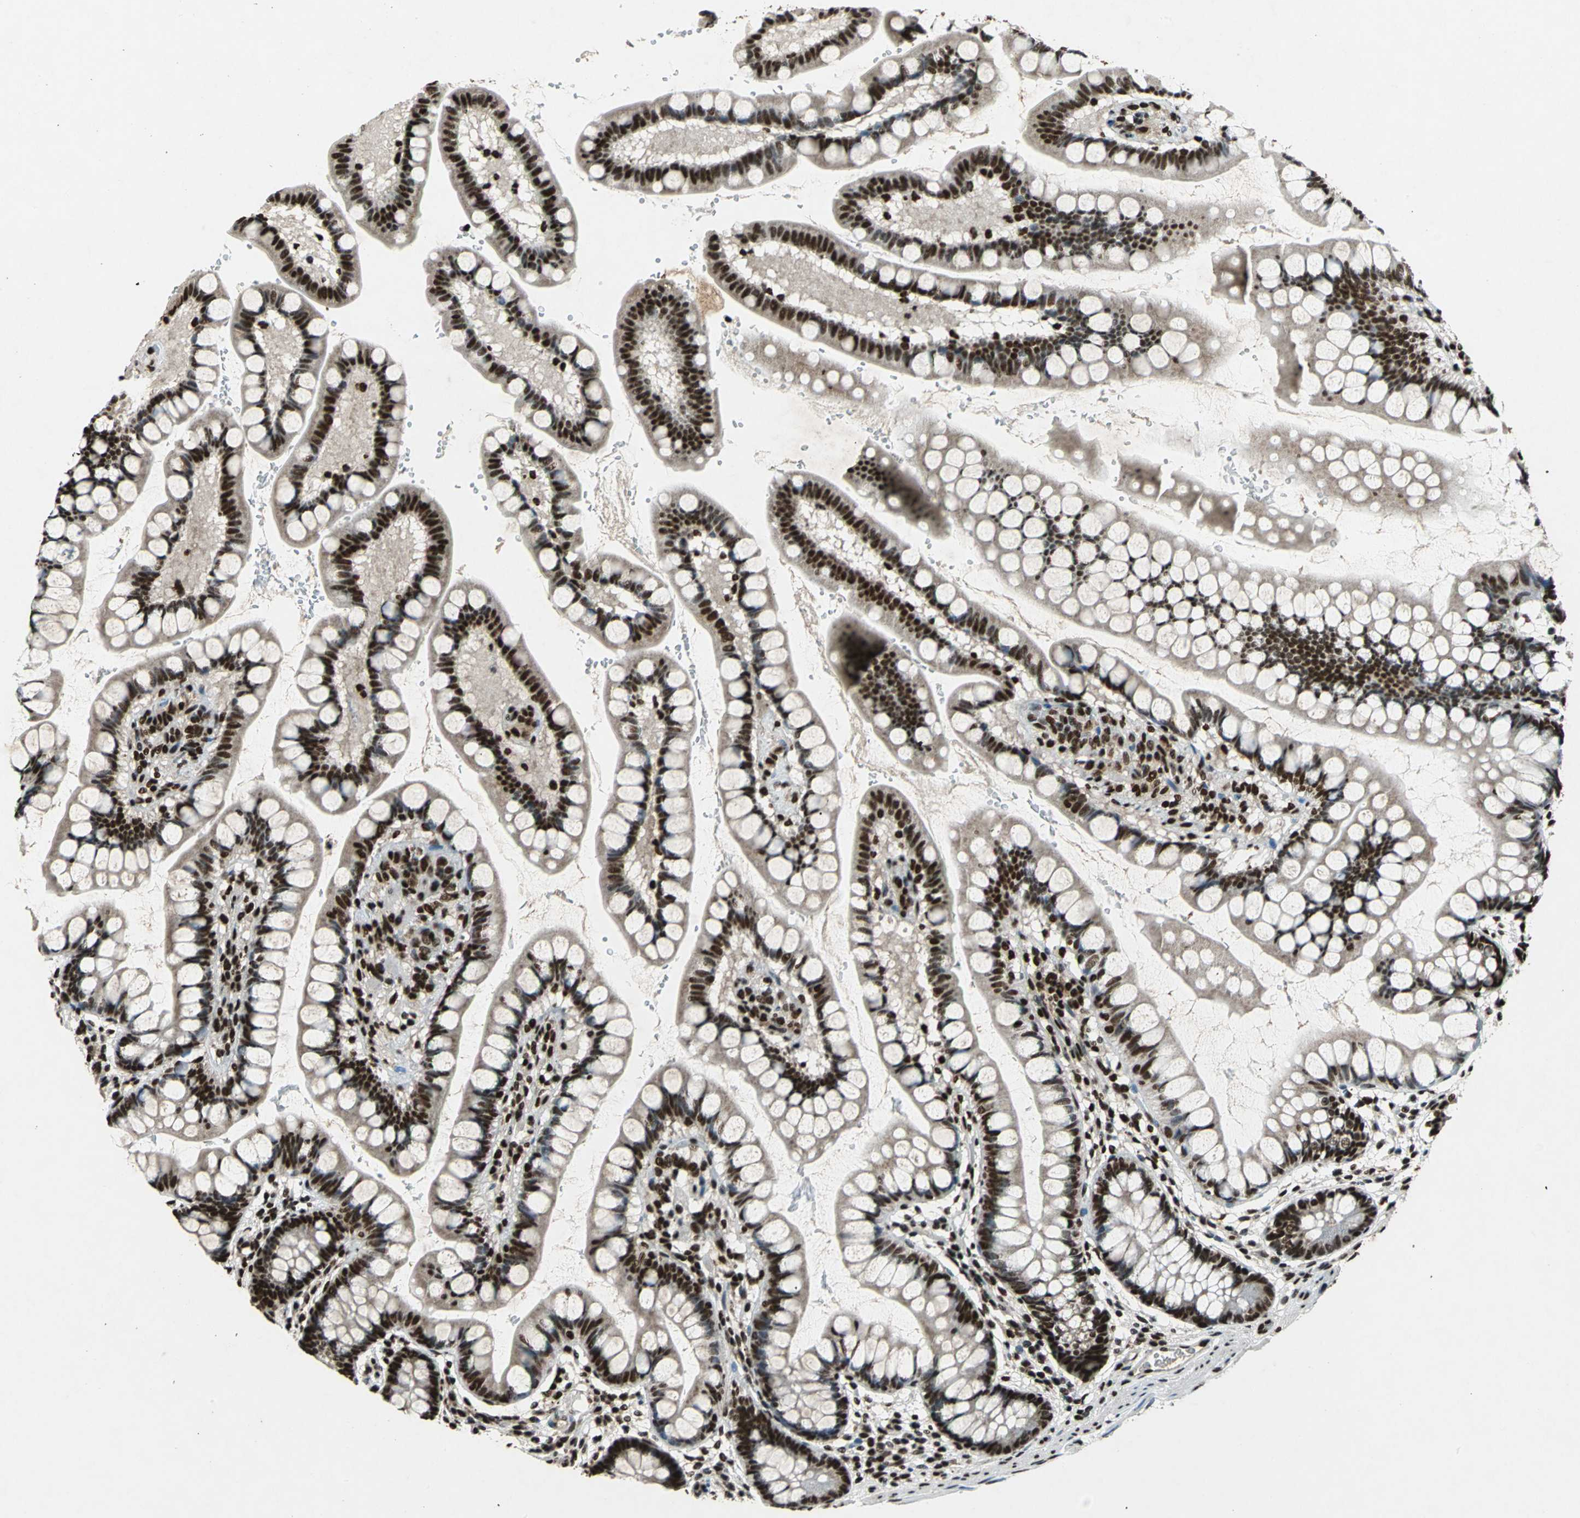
{"staining": {"intensity": "strong", "quantity": ">75%", "location": "nuclear"}, "tissue": "small intestine", "cell_type": "Glandular cells", "image_type": "normal", "snomed": [{"axis": "morphology", "description": "Normal tissue, NOS"}, {"axis": "topography", "description": "Small intestine"}], "caption": "Immunohistochemical staining of unremarkable human small intestine demonstrates >75% levels of strong nuclear protein staining in about >75% of glandular cells.", "gene": "MTA2", "patient": {"sex": "female", "age": 58}}